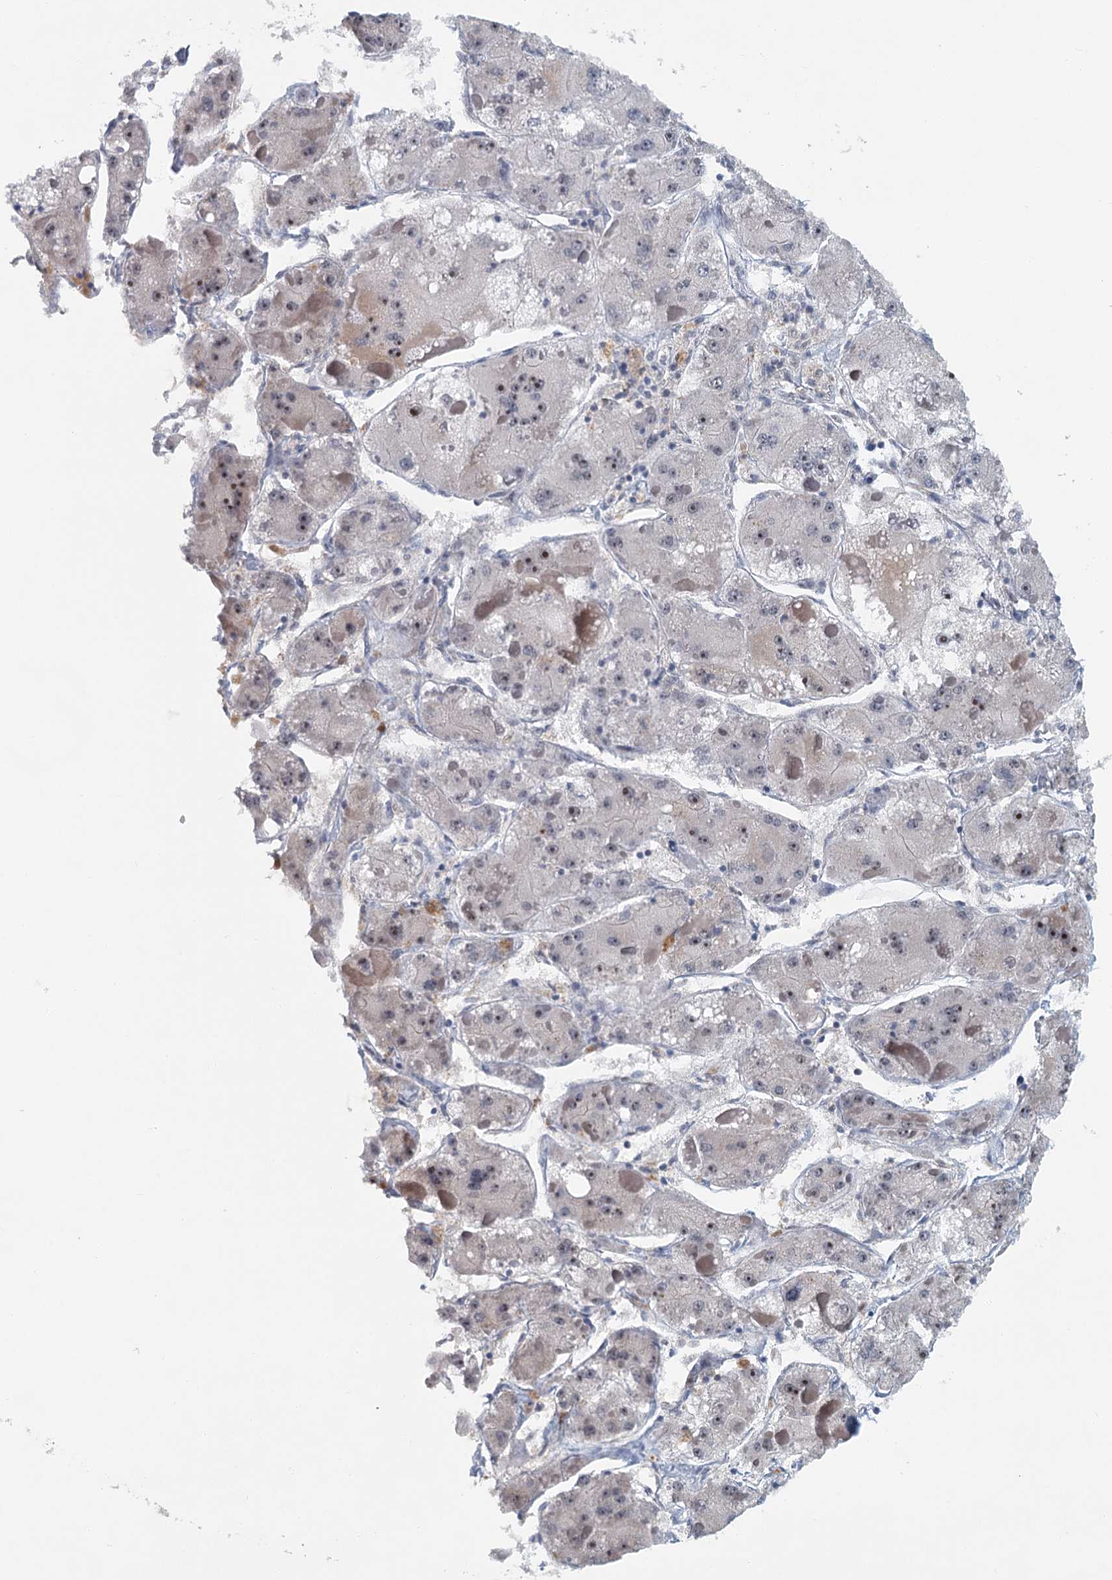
{"staining": {"intensity": "weak", "quantity": "25%-75%", "location": "nuclear"}, "tissue": "liver cancer", "cell_type": "Tumor cells", "image_type": "cancer", "snomed": [{"axis": "morphology", "description": "Carcinoma, Hepatocellular, NOS"}, {"axis": "topography", "description": "Liver"}], "caption": "A micrograph of human liver cancer stained for a protein demonstrates weak nuclear brown staining in tumor cells.", "gene": "TAS2R42", "patient": {"sex": "female", "age": 73}}